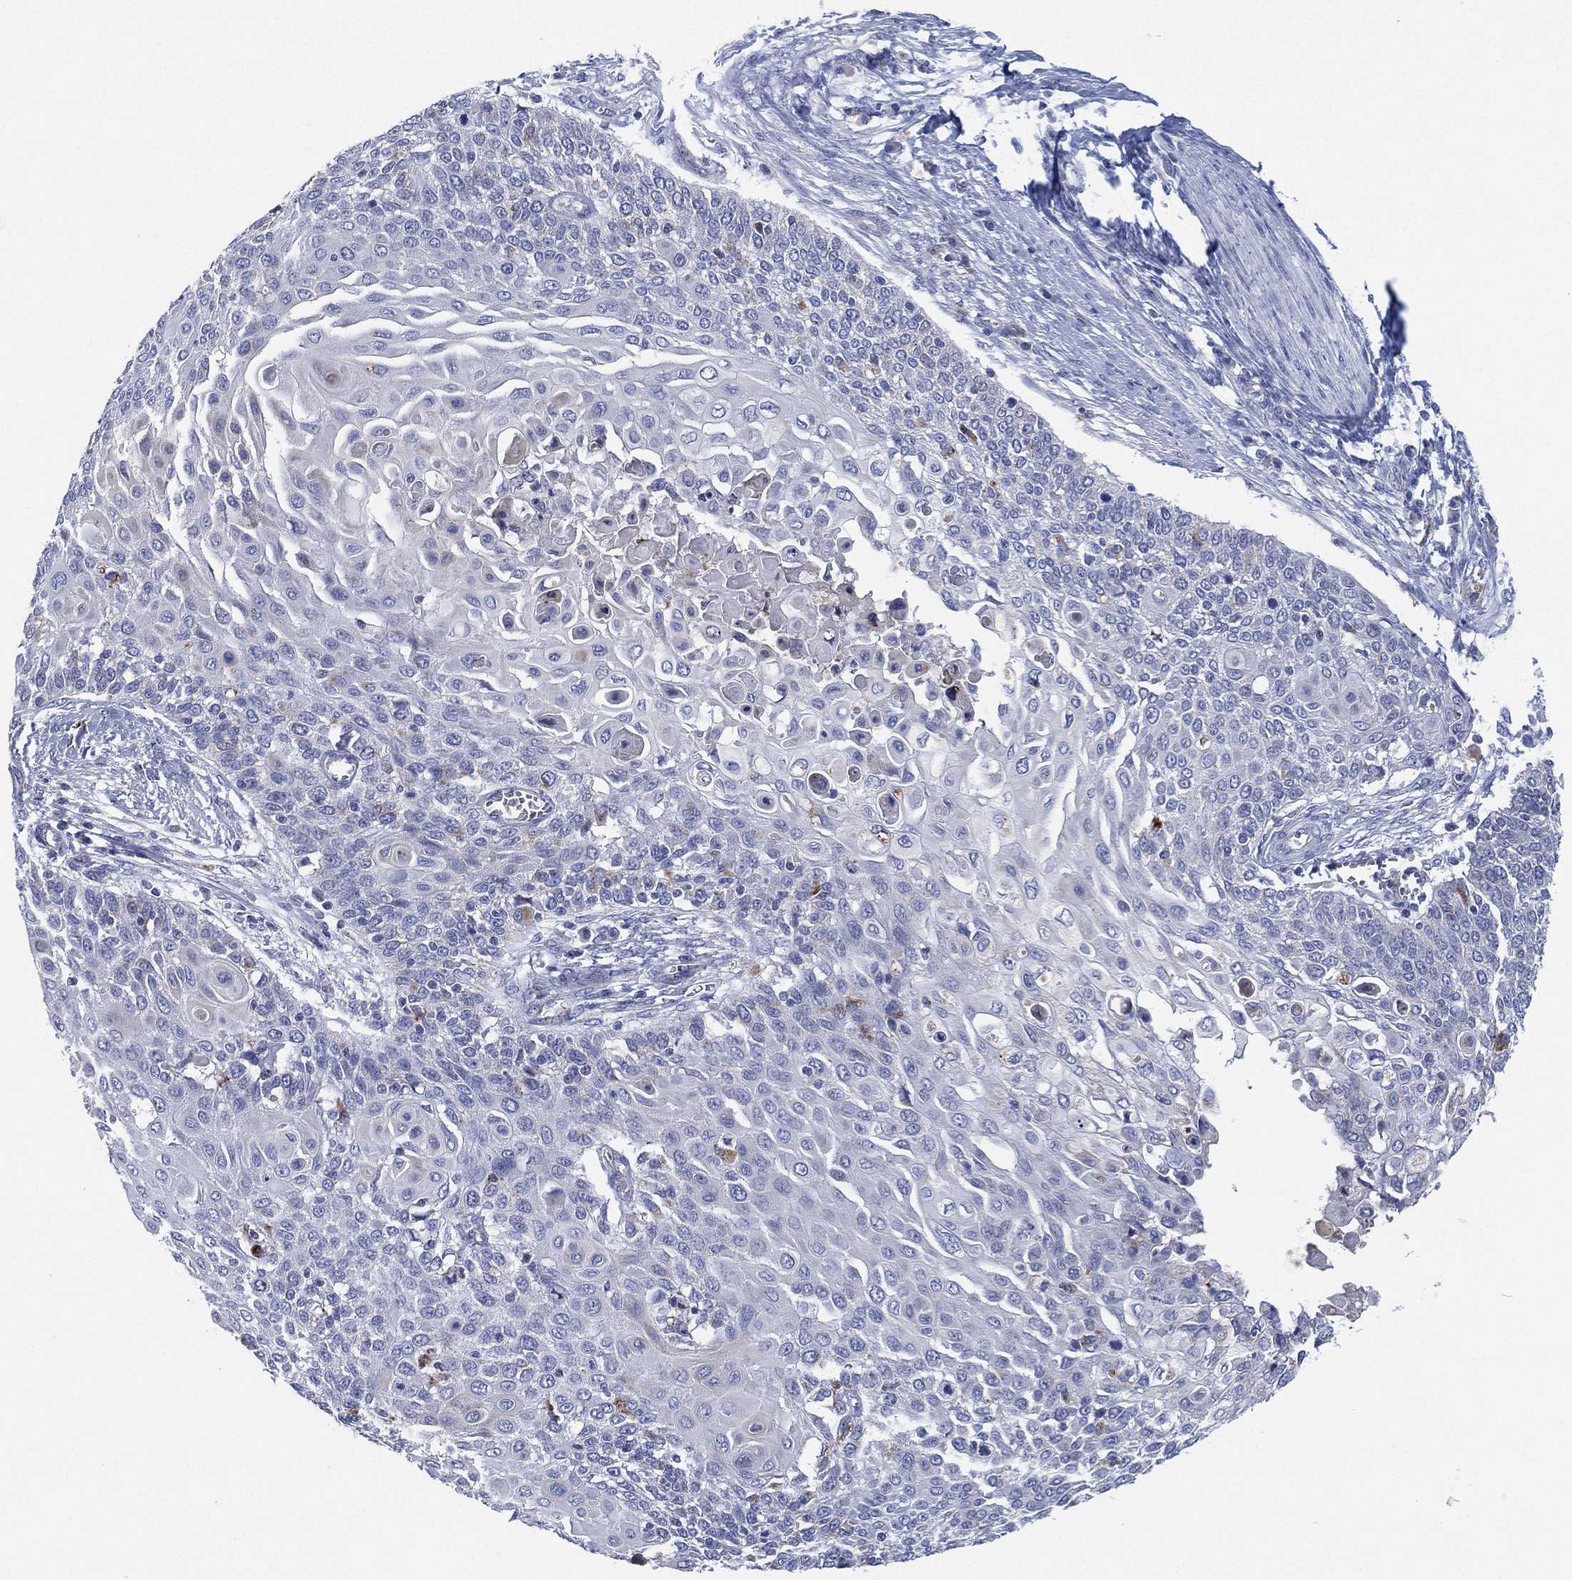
{"staining": {"intensity": "negative", "quantity": "none", "location": "none"}, "tissue": "cervical cancer", "cell_type": "Tumor cells", "image_type": "cancer", "snomed": [{"axis": "morphology", "description": "Squamous cell carcinoma, NOS"}, {"axis": "topography", "description": "Cervix"}], "caption": "Image shows no protein positivity in tumor cells of cervical squamous cell carcinoma tissue.", "gene": "GALNS", "patient": {"sex": "female", "age": 39}}